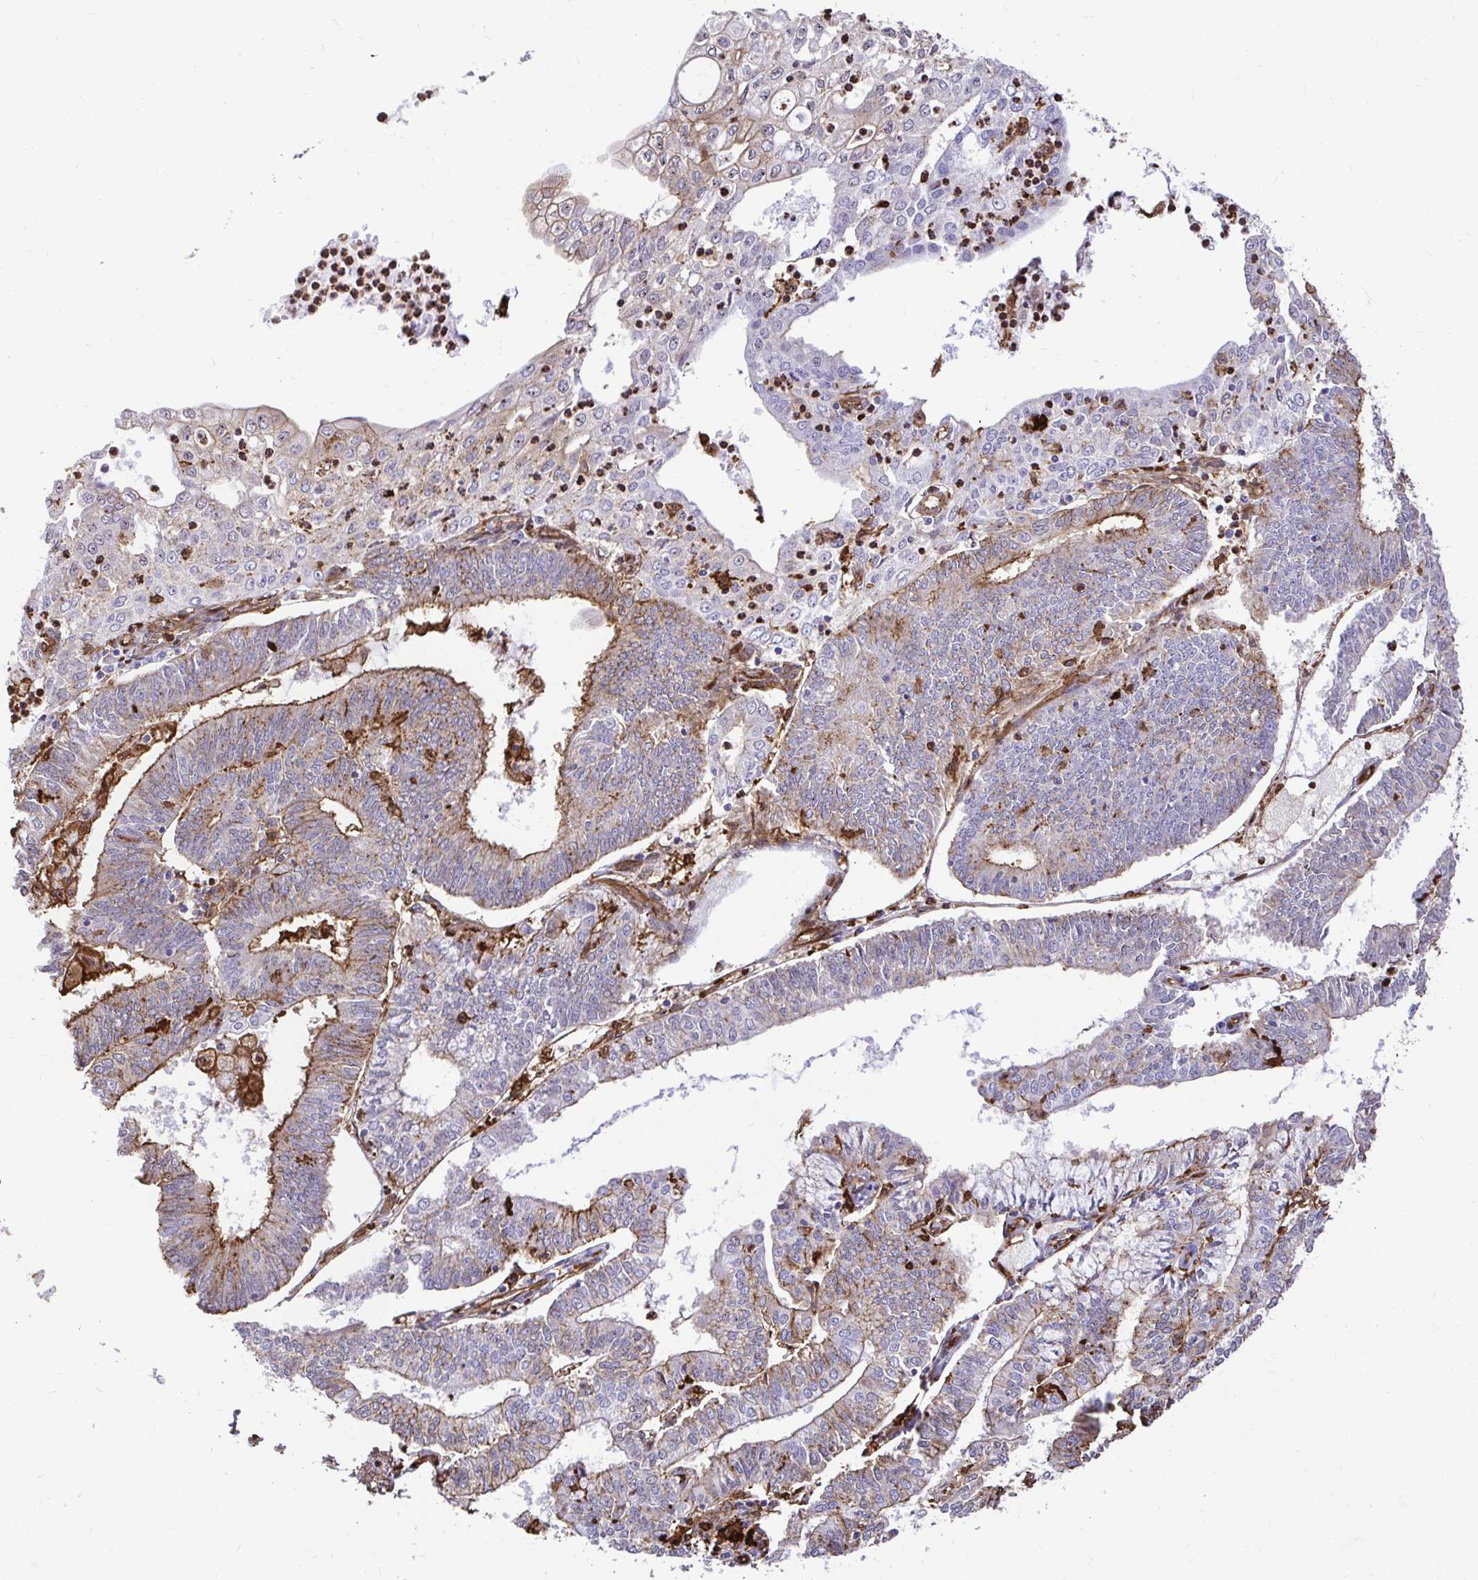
{"staining": {"intensity": "moderate", "quantity": "<25%", "location": "cytoplasmic/membranous"}, "tissue": "endometrial cancer", "cell_type": "Tumor cells", "image_type": "cancer", "snomed": [{"axis": "morphology", "description": "Adenocarcinoma, NOS"}, {"axis": "topography", "description": "Endometrium"}], "caption": "Immunohistochemical staining of endometrial cancer exhibits low levels of moderate cytoplasmic/membranous expression in approximately <25% of tumor cells.", "gene": "GSN", "patient": {"sex": "female", "age": 61}}